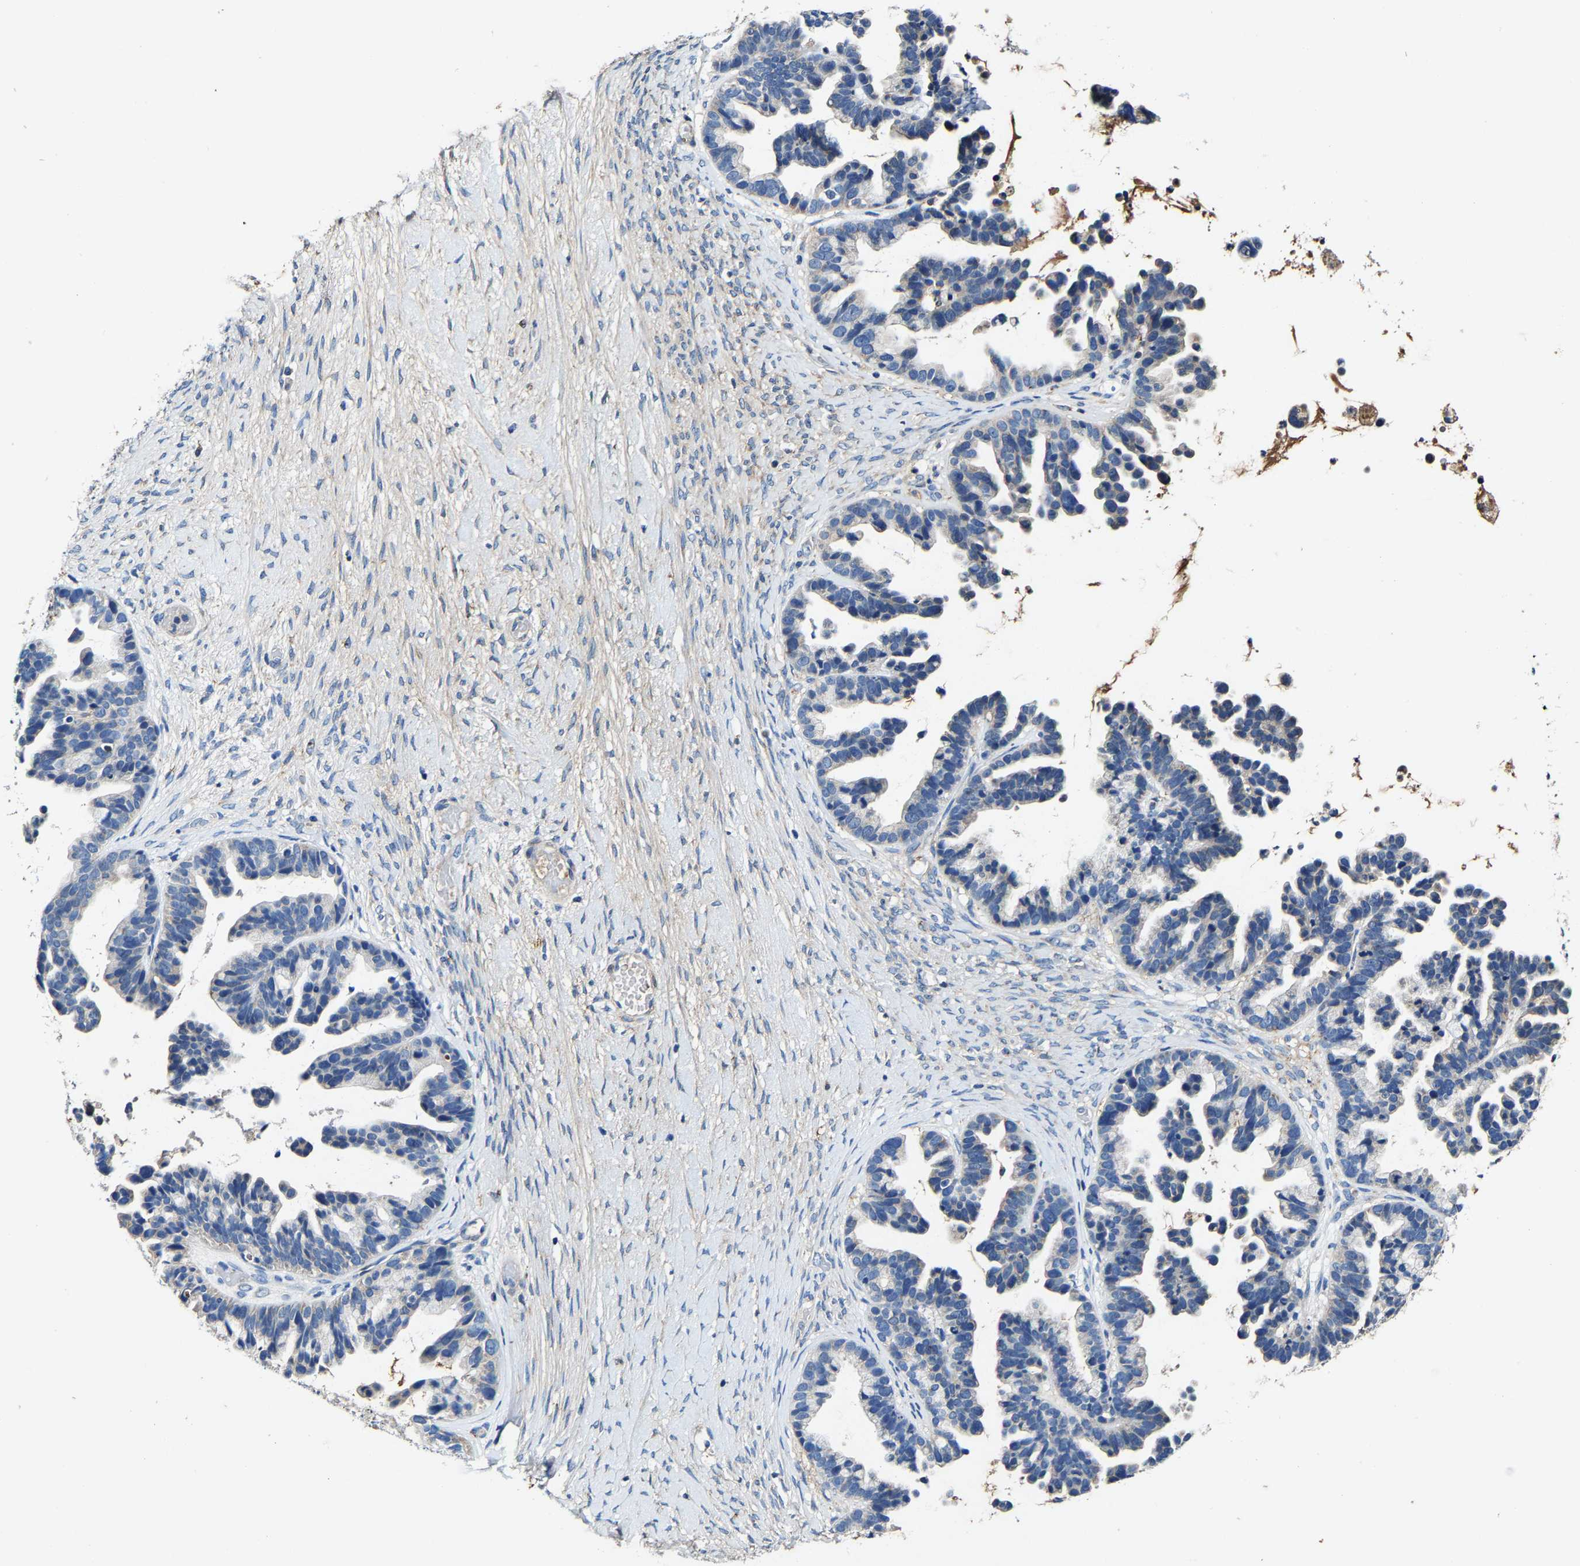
{"staining": {"intensity": "negative", "quantity": "none", "location": "none"}, "tissue": "ovarian cancer", "cell_type": "Tumor cells", "image_type": "cancer", "snomed": [{"axis": "morphology", "description": "Cystadenocarcinoma, serous, NOS"}, {"axis": "topography", "description": "Ovary"}], "caption": "Serous cystadenocarcinoma (ovarian) was stained to show a protein in brown. There is no significant staining in tumor cells.", "gene": "SLC25A25", "patient": {"sex": "female", "age": 56}}